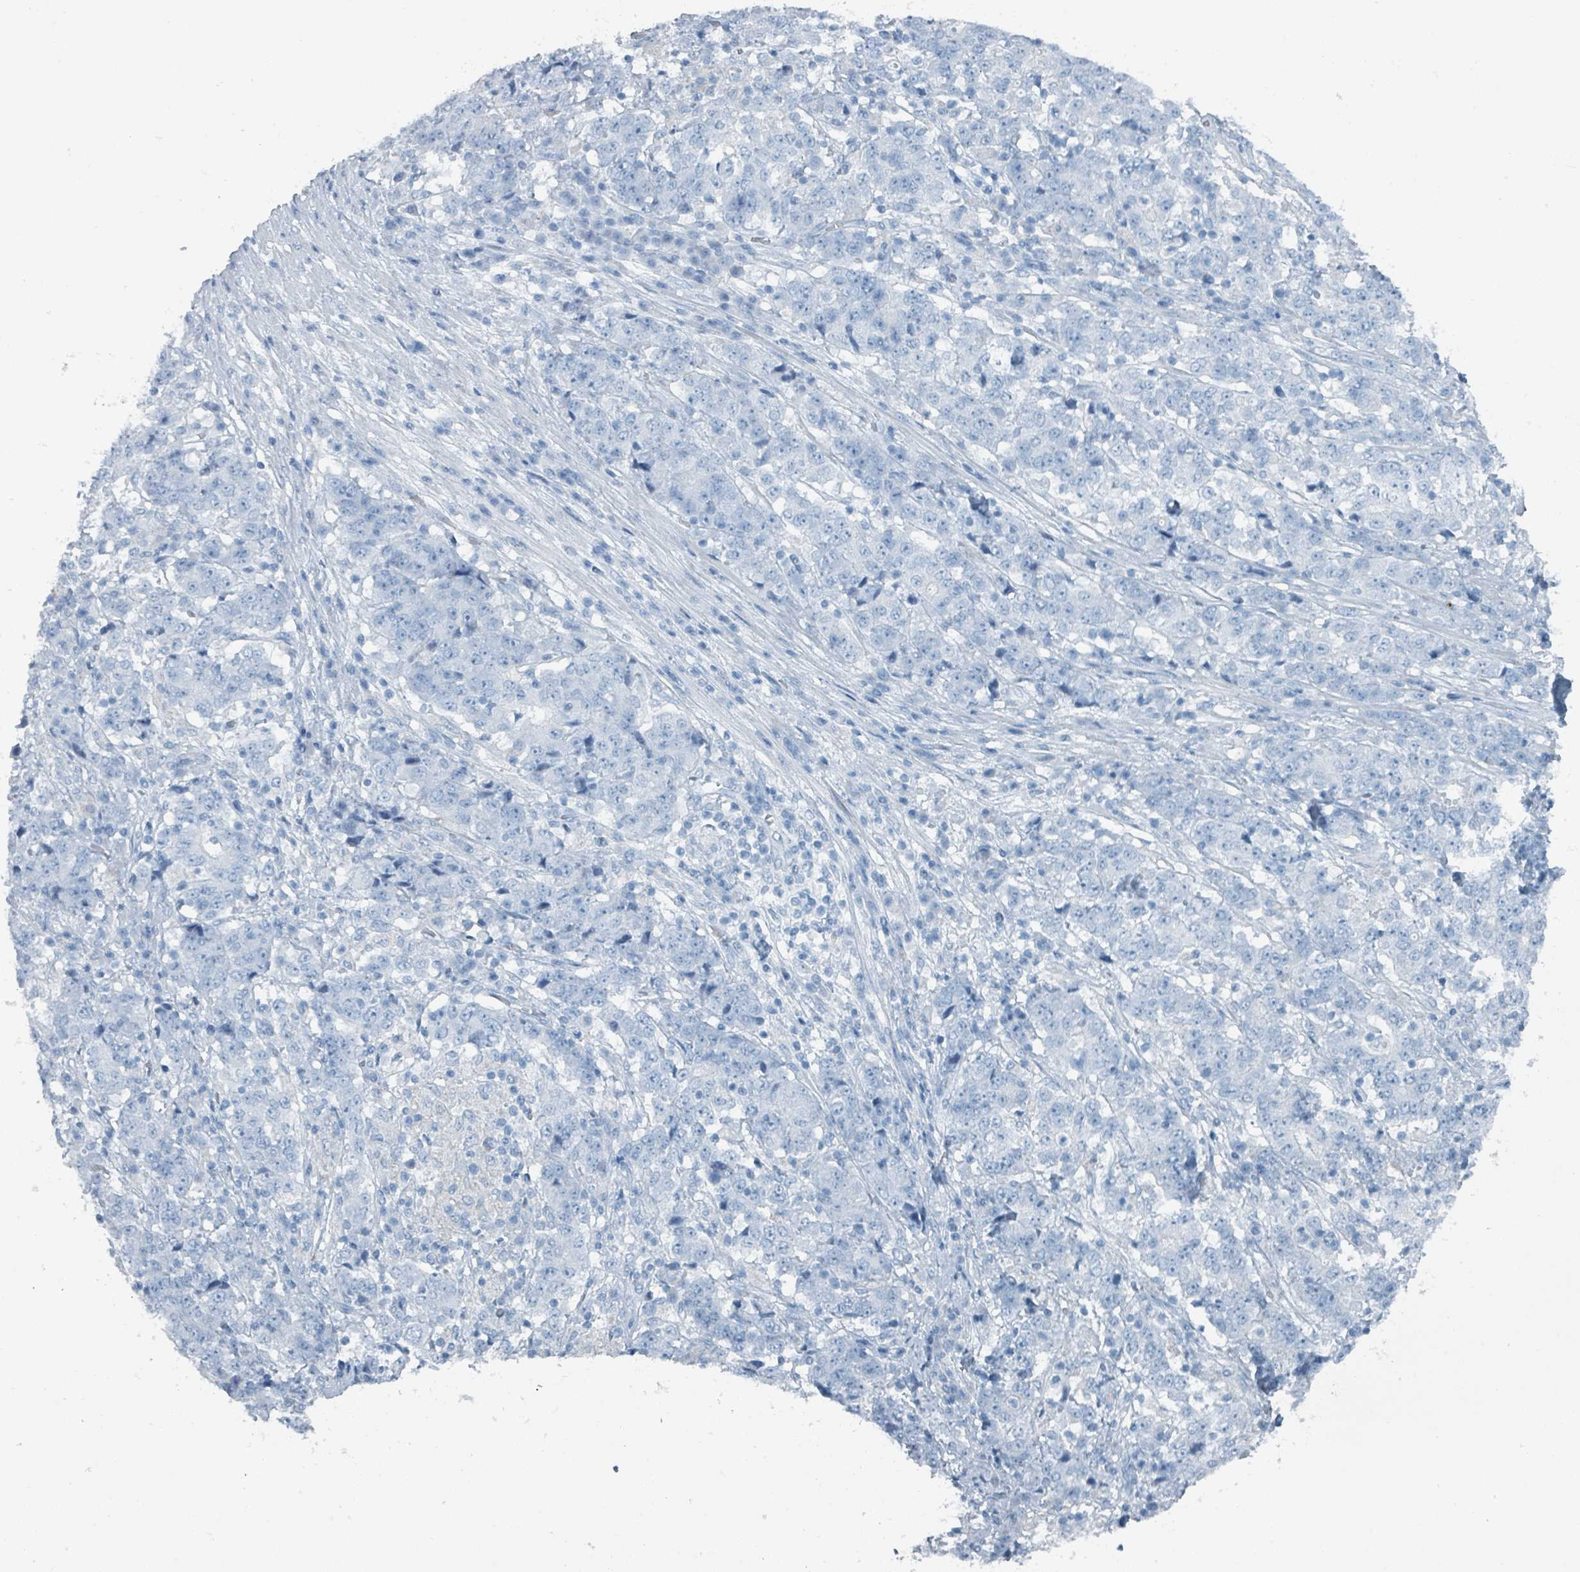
{"staining": {"intensity": "negative", "quantity": "none", "location": "none"}, "tissue": "stomach cancer", "cell_type": "Tumor cells", "image_type": "cancer", "snomed": [{"axis": "morphology", "description": "Adenocarcinoma, NOS"}, {"axis": "topography", "description": "Stomach"}], "caption": "DAB immunohistochemical staining of stomach adenocarcinoma displays no significant staining in tumor cells.", "gene": "GAMT", "patient": {"sex": "male", "age": 59}}